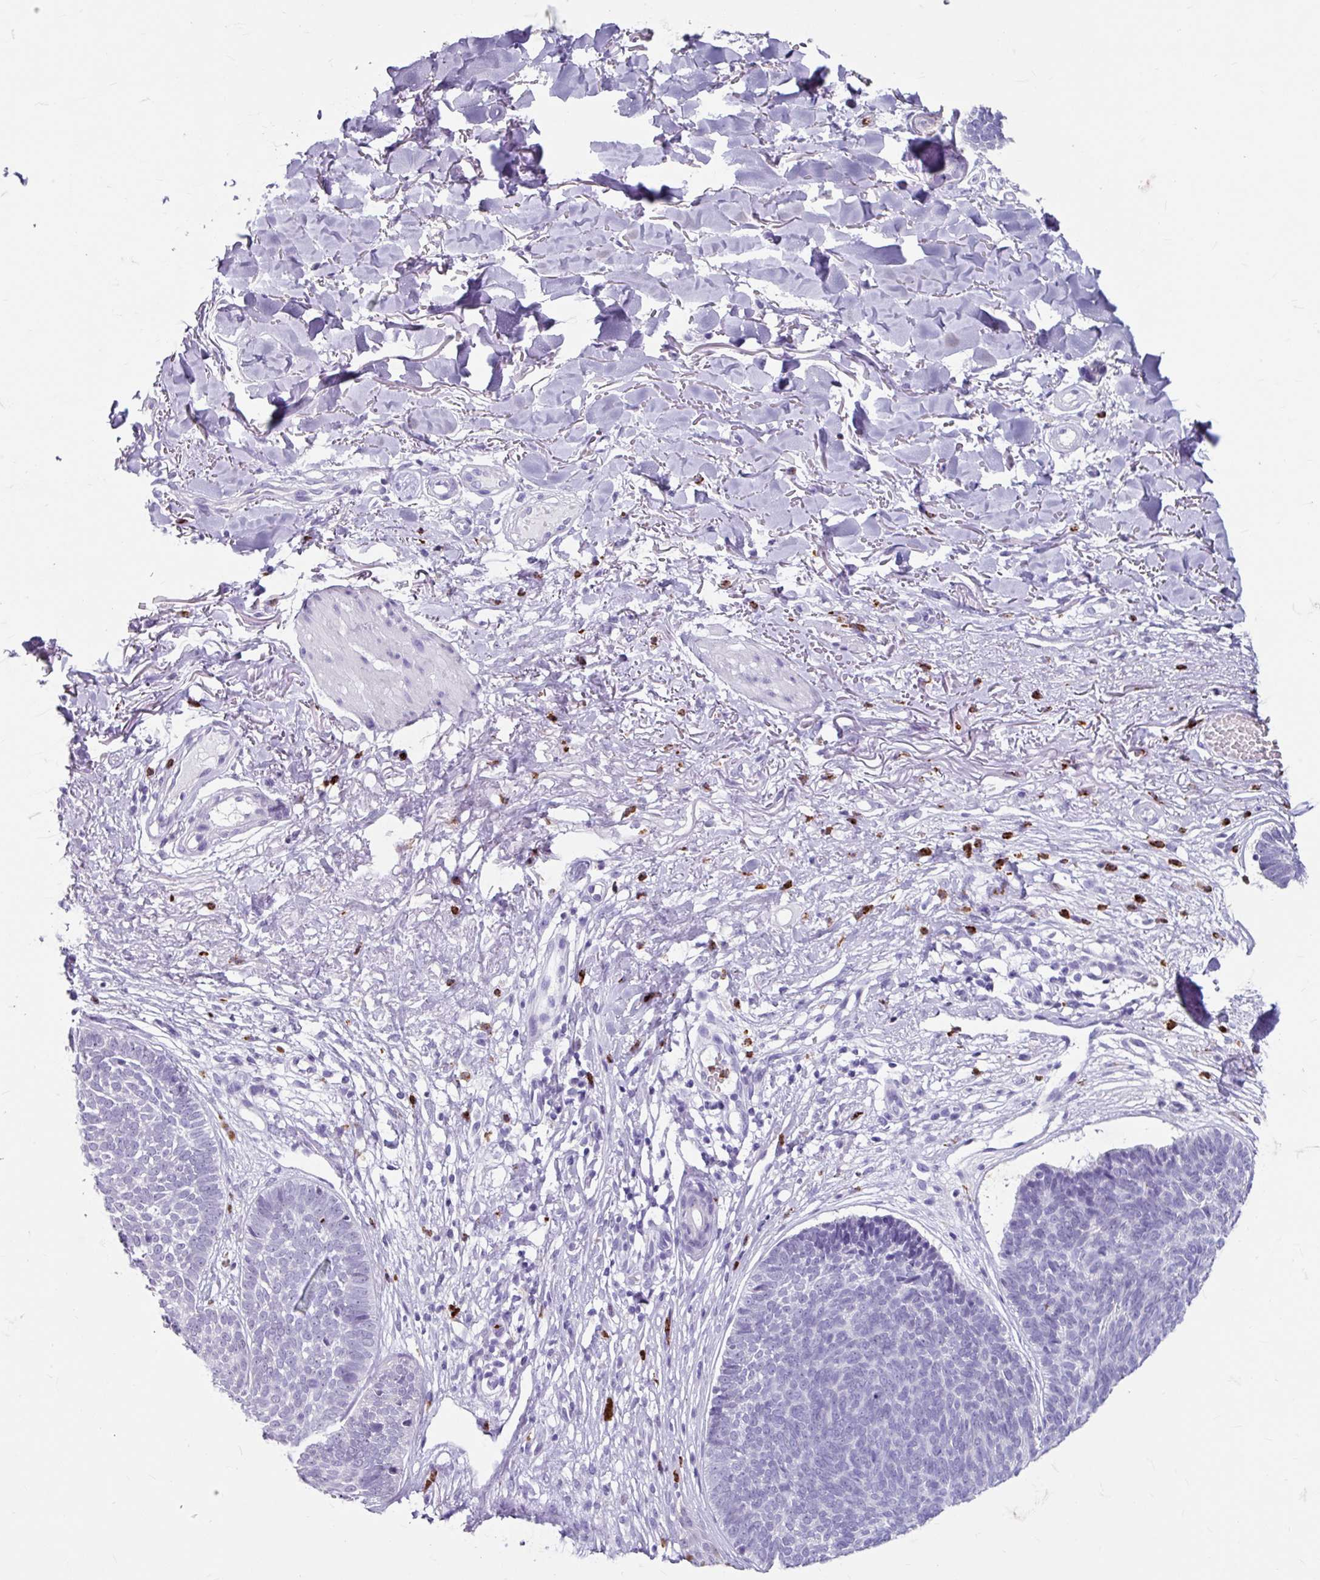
{"staining": {"intensity": "negative", "quantity": "none", "location": "none"}, "tissue": "skin cancer", "cell_type": "Tumor cells", "image_type": "cancer", "snomed": [{"axis": "morphology", "description": "Basal cell carcinoma"}, {"axis": "topography", "description": "Skin"}, {"axis": "topography", "description": "Skin of neck"}, {"axis": "topography", "description": "Skin of shoulder"}, {"axis": "topography", "description": "Skin of back"}], "caption": "Skin basal cell carcinoma was stained to show a protein in brown. There is no significant staining in tumor cells. (Brightfield microscopy of DAB immunohistochemistry (IHC) at high magnification).", "gene": "ANKRD1", "patient": {"sex": "male", "age": 80}}